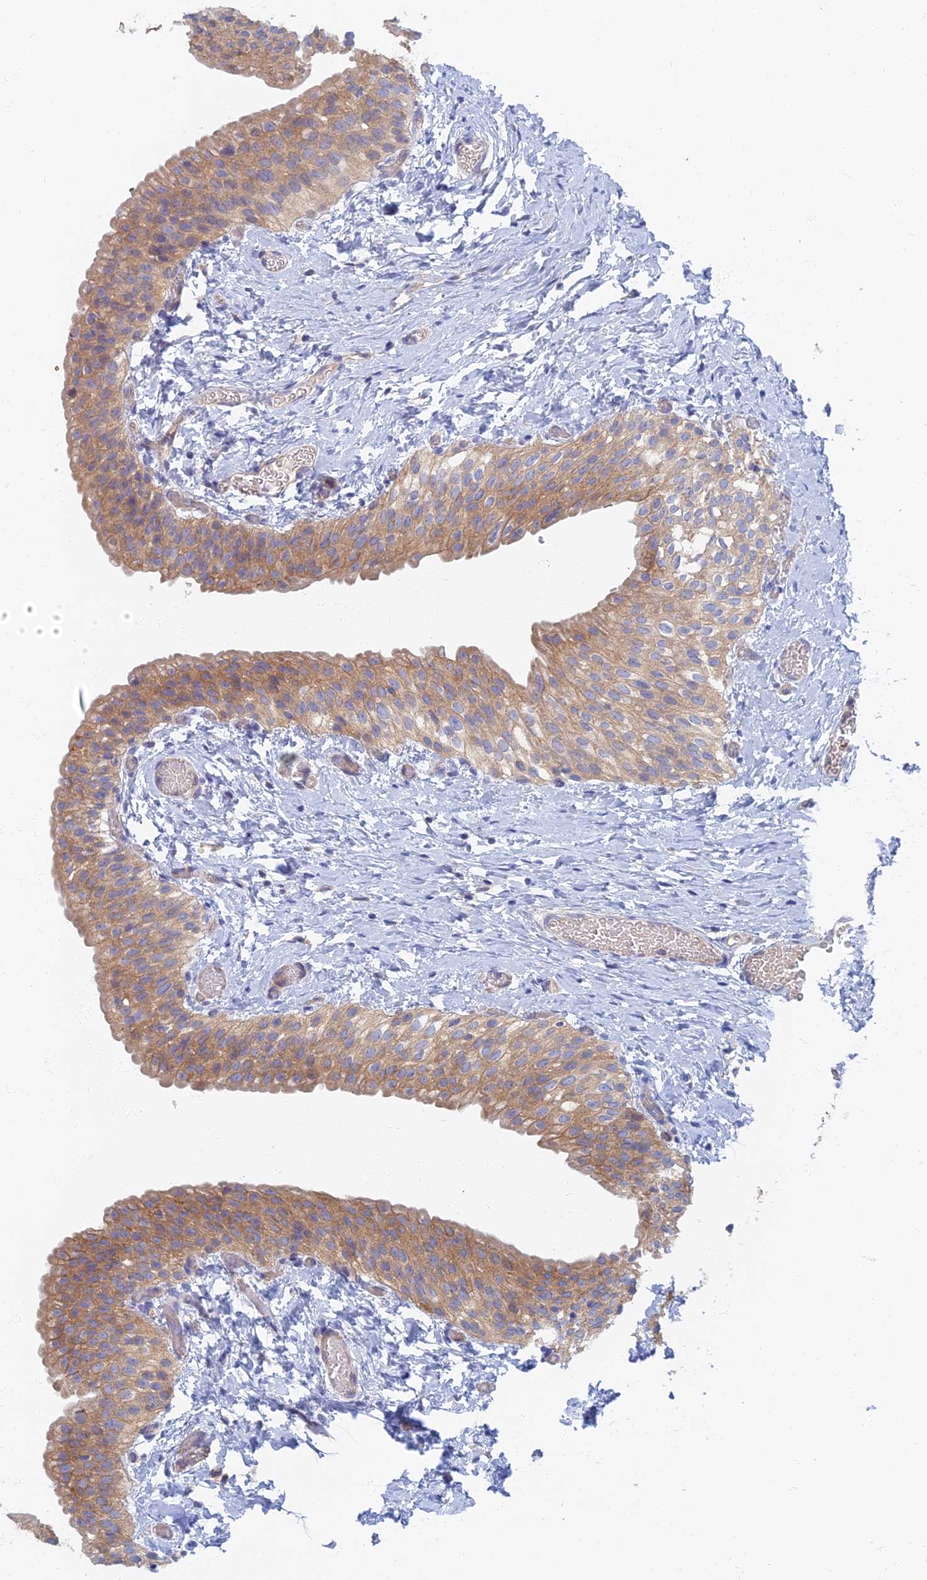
{"staining": {"intensity": "moderate", "quantity": ">75%", "location": "cytoplasmic/membranous"}, "tissue": "urinary bladder", "cell_type": "Urothelial cells", "image_type": "normal", "snomed": [{"axis": "morphology", "description": "Normal tissue, NOS"}, {"axis": "topography", "description": "Urinary bladder"}], "caption": "Protein analysis of normal urinary bladder displays moderate cytoplasmic/membranous staining in approximately >75% of urothelial cells.", "gene": "TMEM44", "patient": {"sex": "male", "age": 1}}